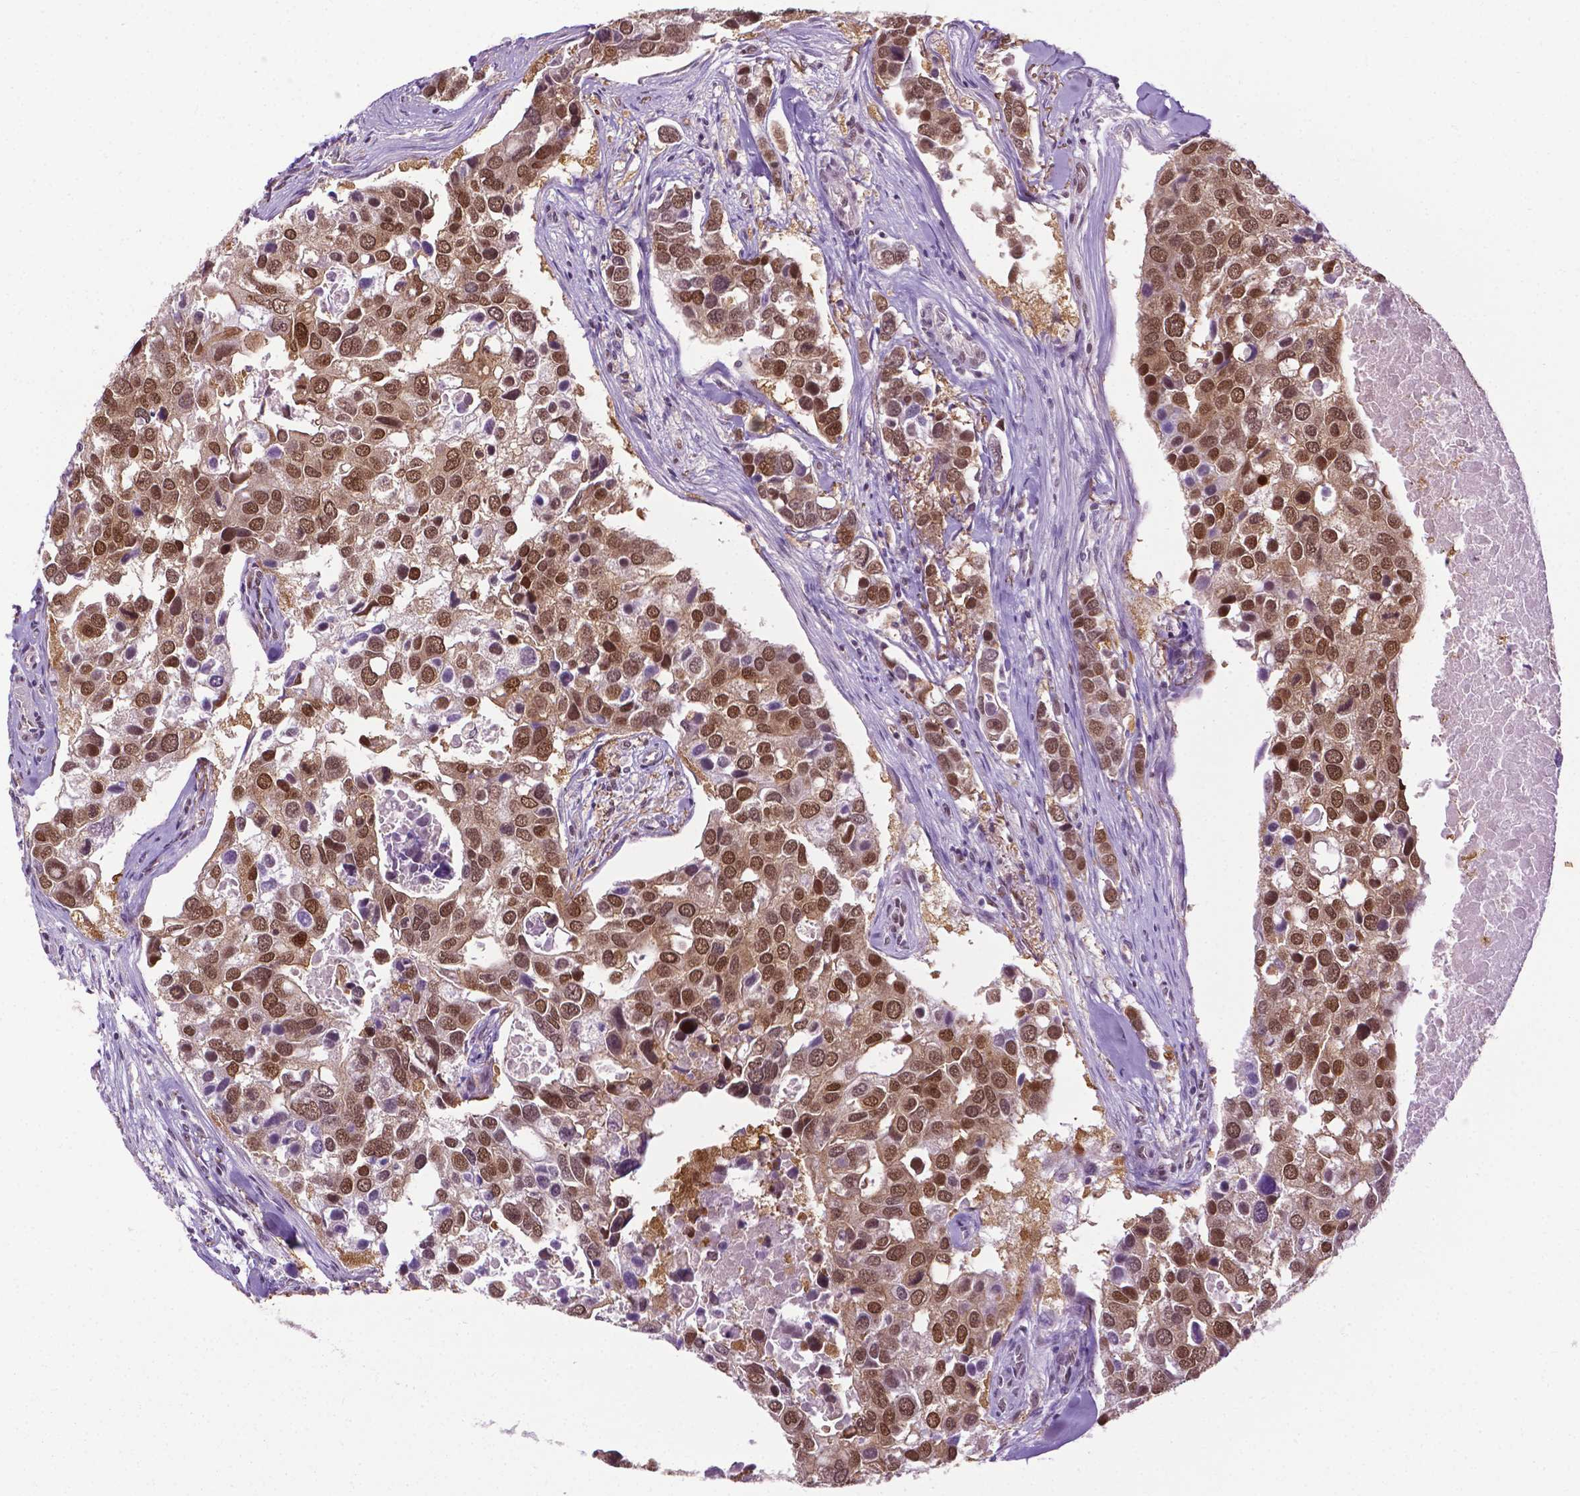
{"staining": {"intensity": "moderate", "quantity": ">75%", "location": "nuclear"}, "tissue": "breast cancer", "cell_type": "Tumor cells", "image_type": "cancer", "snomed": [{"axis": "morphology", "description": "Duct carcinoma"}, {"axis": "topography", "description": "Breast"}], "caption": "High-magnification brightfield microscopy of breast infiltrating ductal carcinoma stained with DAB (3,3'-diaminobenzidine) (brown) and counterstained with hematoxylin (blue). tumor cells exhibit moderate nuclear staining is appreciated in about>75% of cells. (Brightfield microscopy of DAB IHC at high magnification).", "gene": "UBQLN4", "patient": {"sex": "female", "age": 83}}